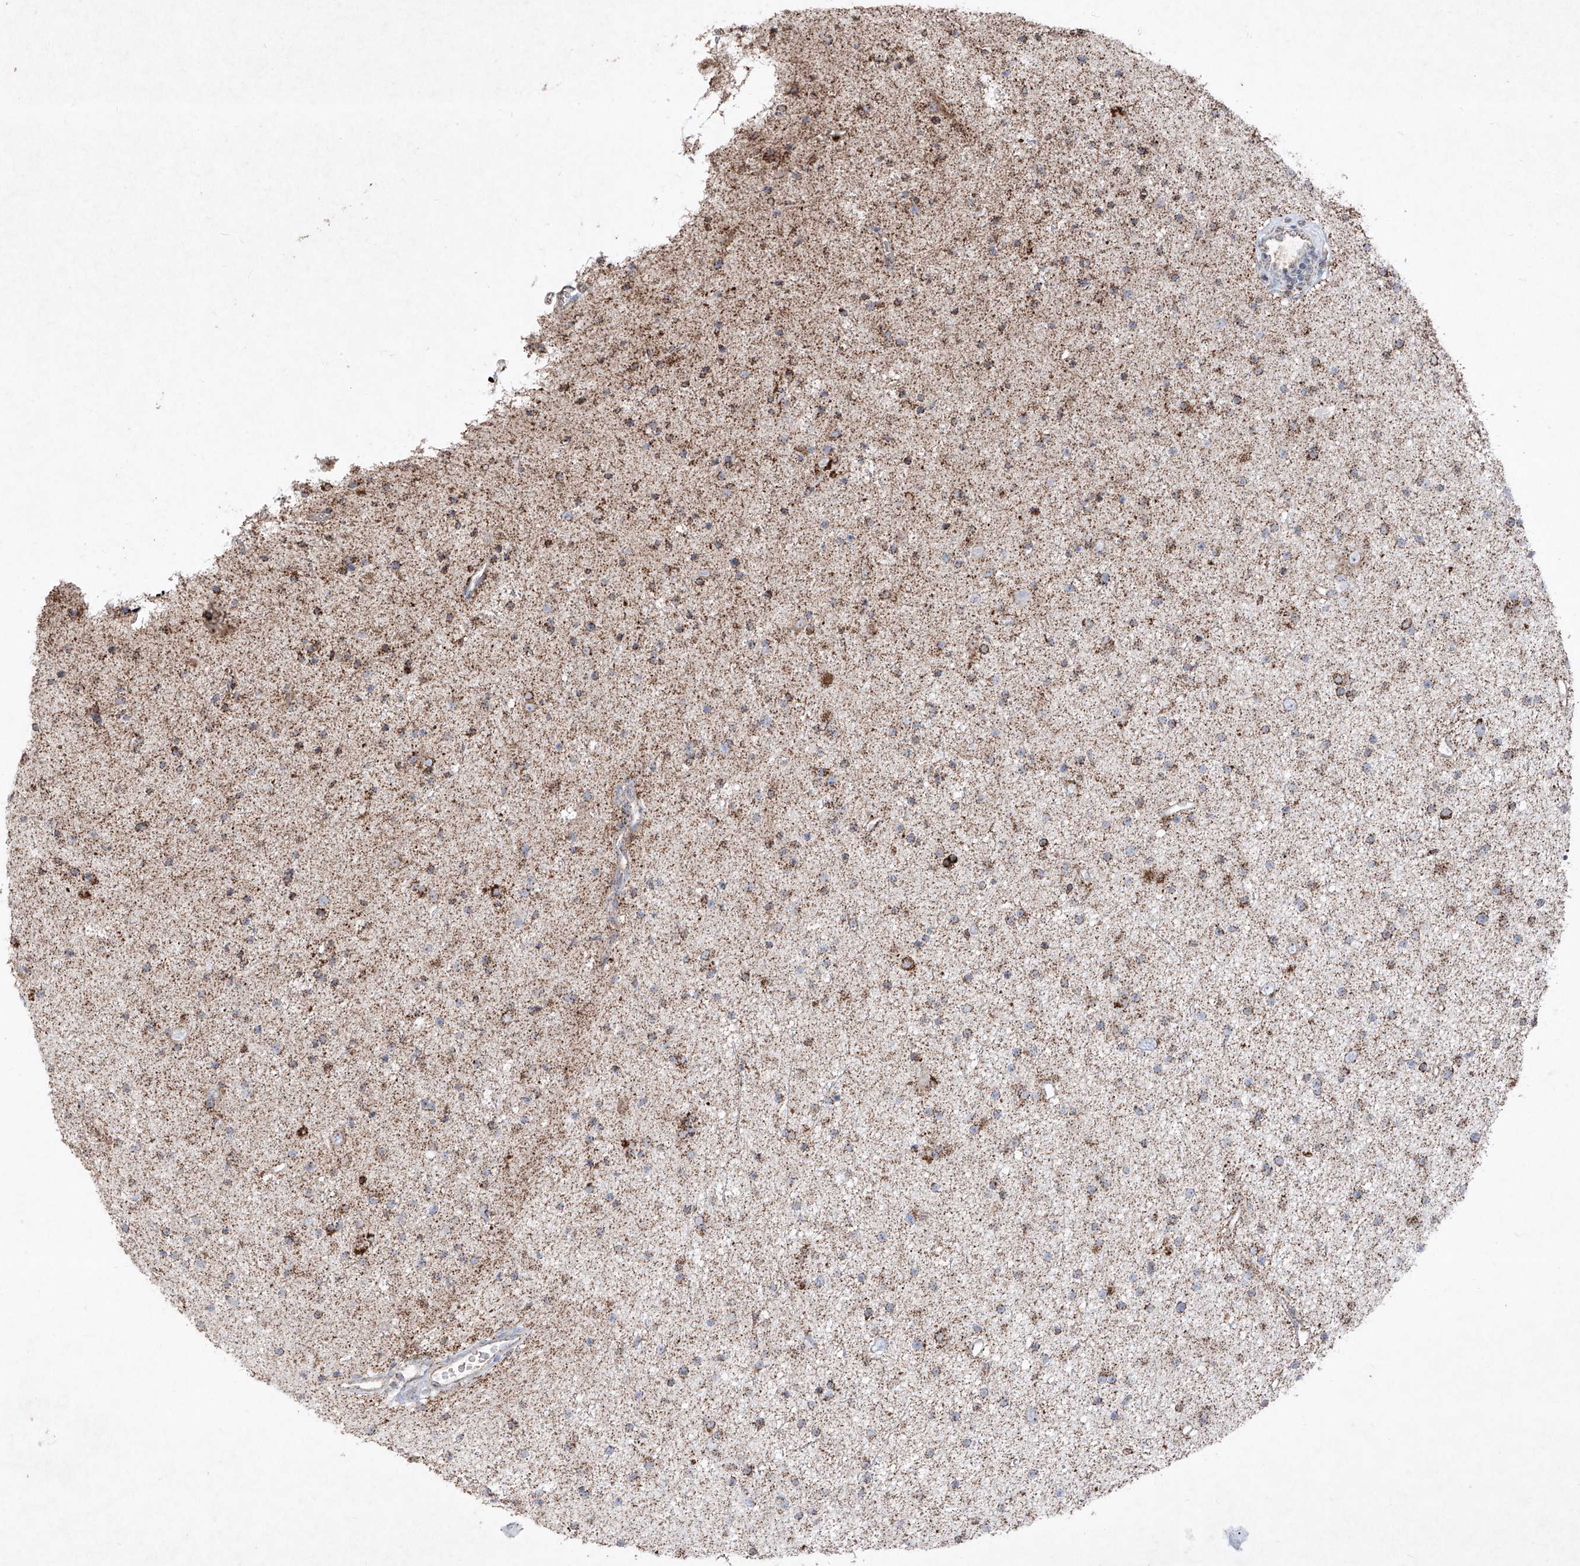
{"staining": {"intensity": "moderate", "quantity": "25%-75%", "location": "cytoplasmic/membranous"}, "tissue": "glioma", "cell_type": "Tumor cells", "image_type": "cancer", "snomed": [{"axis": "morphology", "description": "Glioma, malignant, Low grade"}, {"axis": "topography", "description": "Cerebral cortex"}], "caption": "Immunohistochemistry (DAB) staining of human low-grade glioma (malignant) displays moderate cytoplasmic/membranous protein positivity in about 25%-75% of tumor cells.", "gene": "ABCD3", "patient": {"sex": "female", "age": 39}}